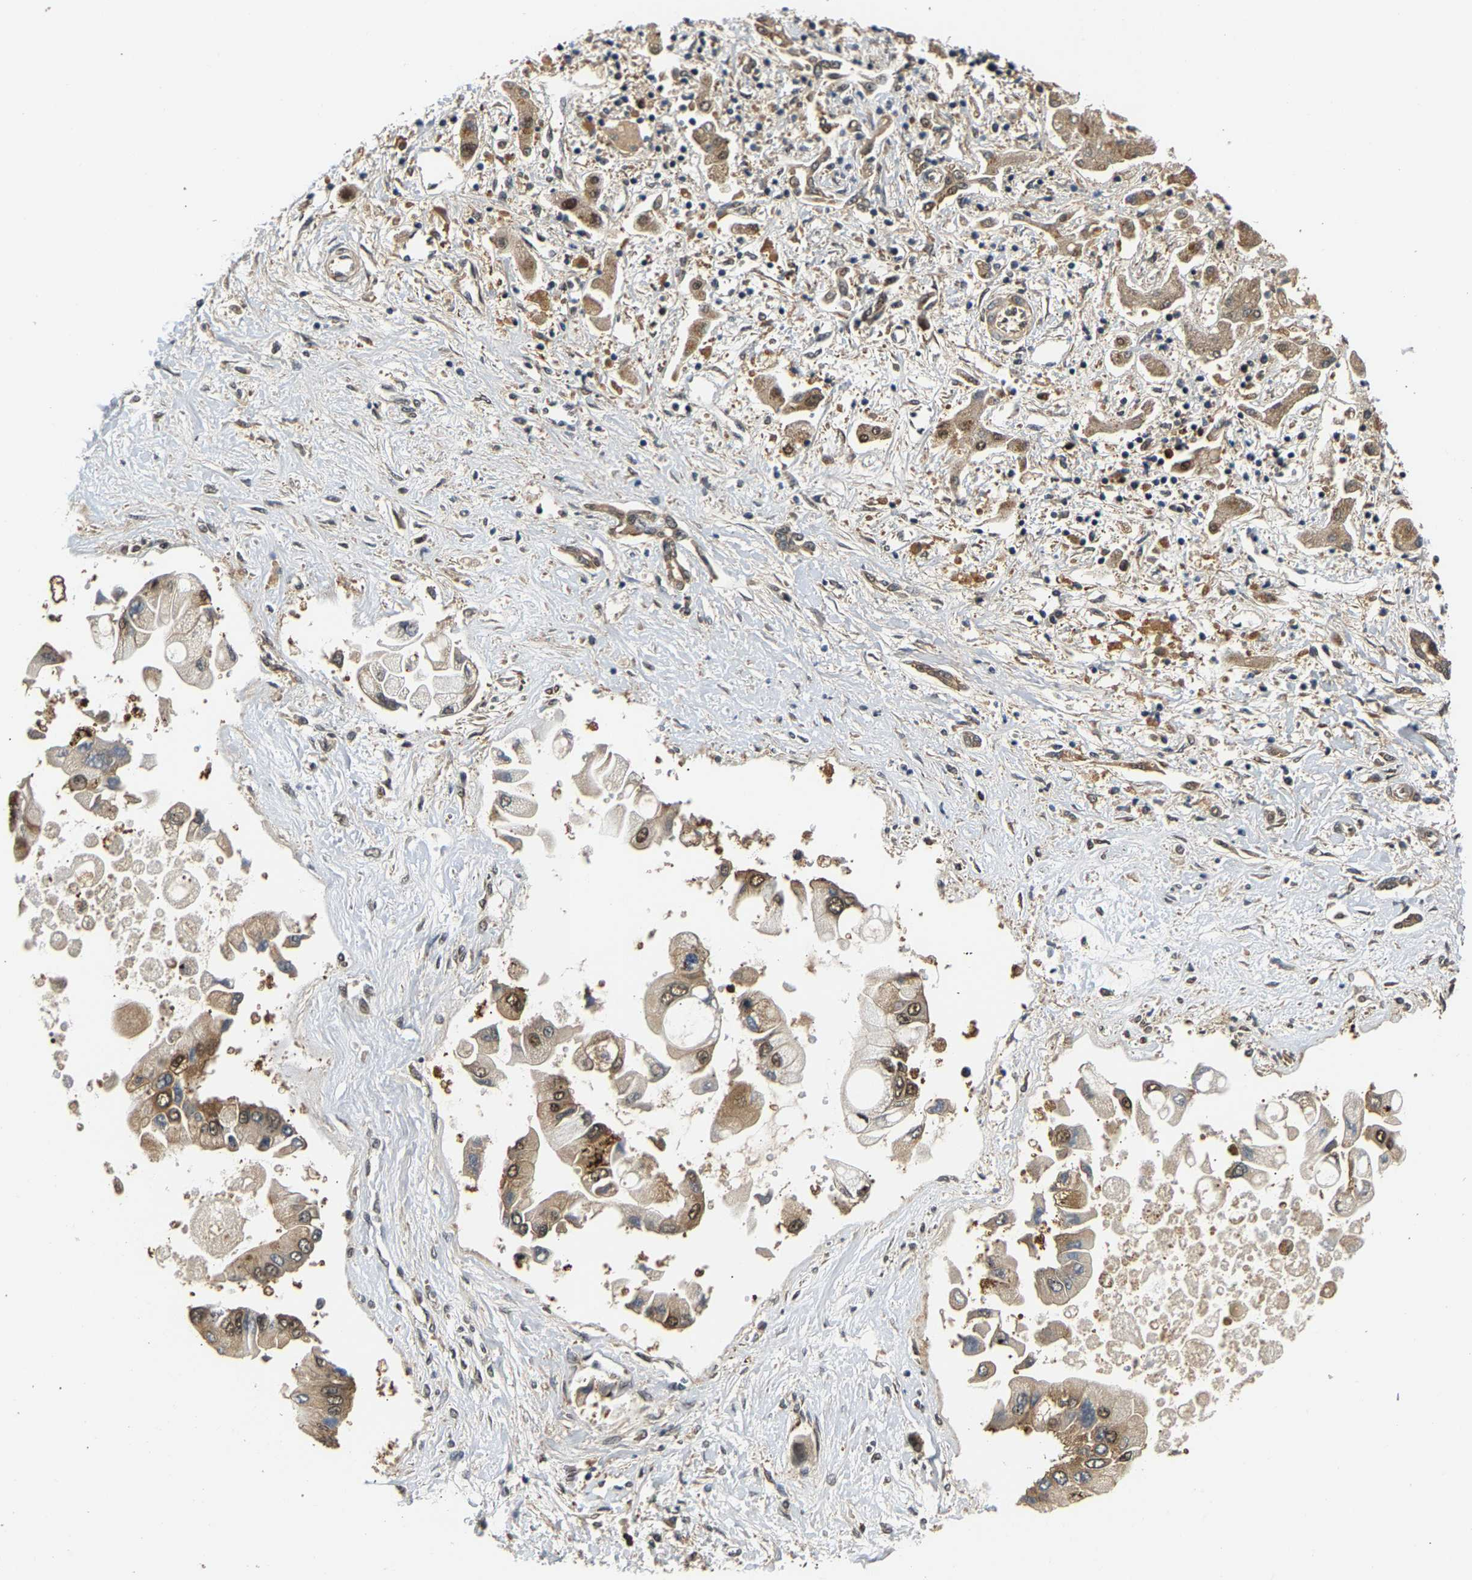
{"staining": {"intensity": "moderate", "quantity": ">75%", "location": "cytoplasmic/membranous,nuclear"}, "tissue": "liver cancer", "cell_type": "Tumor cells", "image_type": "cancer", "snomed": [{"axis": "morphology", "description": "Cholangiocarcinoma"}, {"axis": "topography", "description": "Liver"}], "caption": "Immunohistochemistry of liver cholangiocarcinoma exhibits medium levels of moderate cytoplasmic/membranous and nuclear staining in approximately >75% of tumor cells.", "gene": "LARP6", "patient": {"sex": "male", "age": 50}}